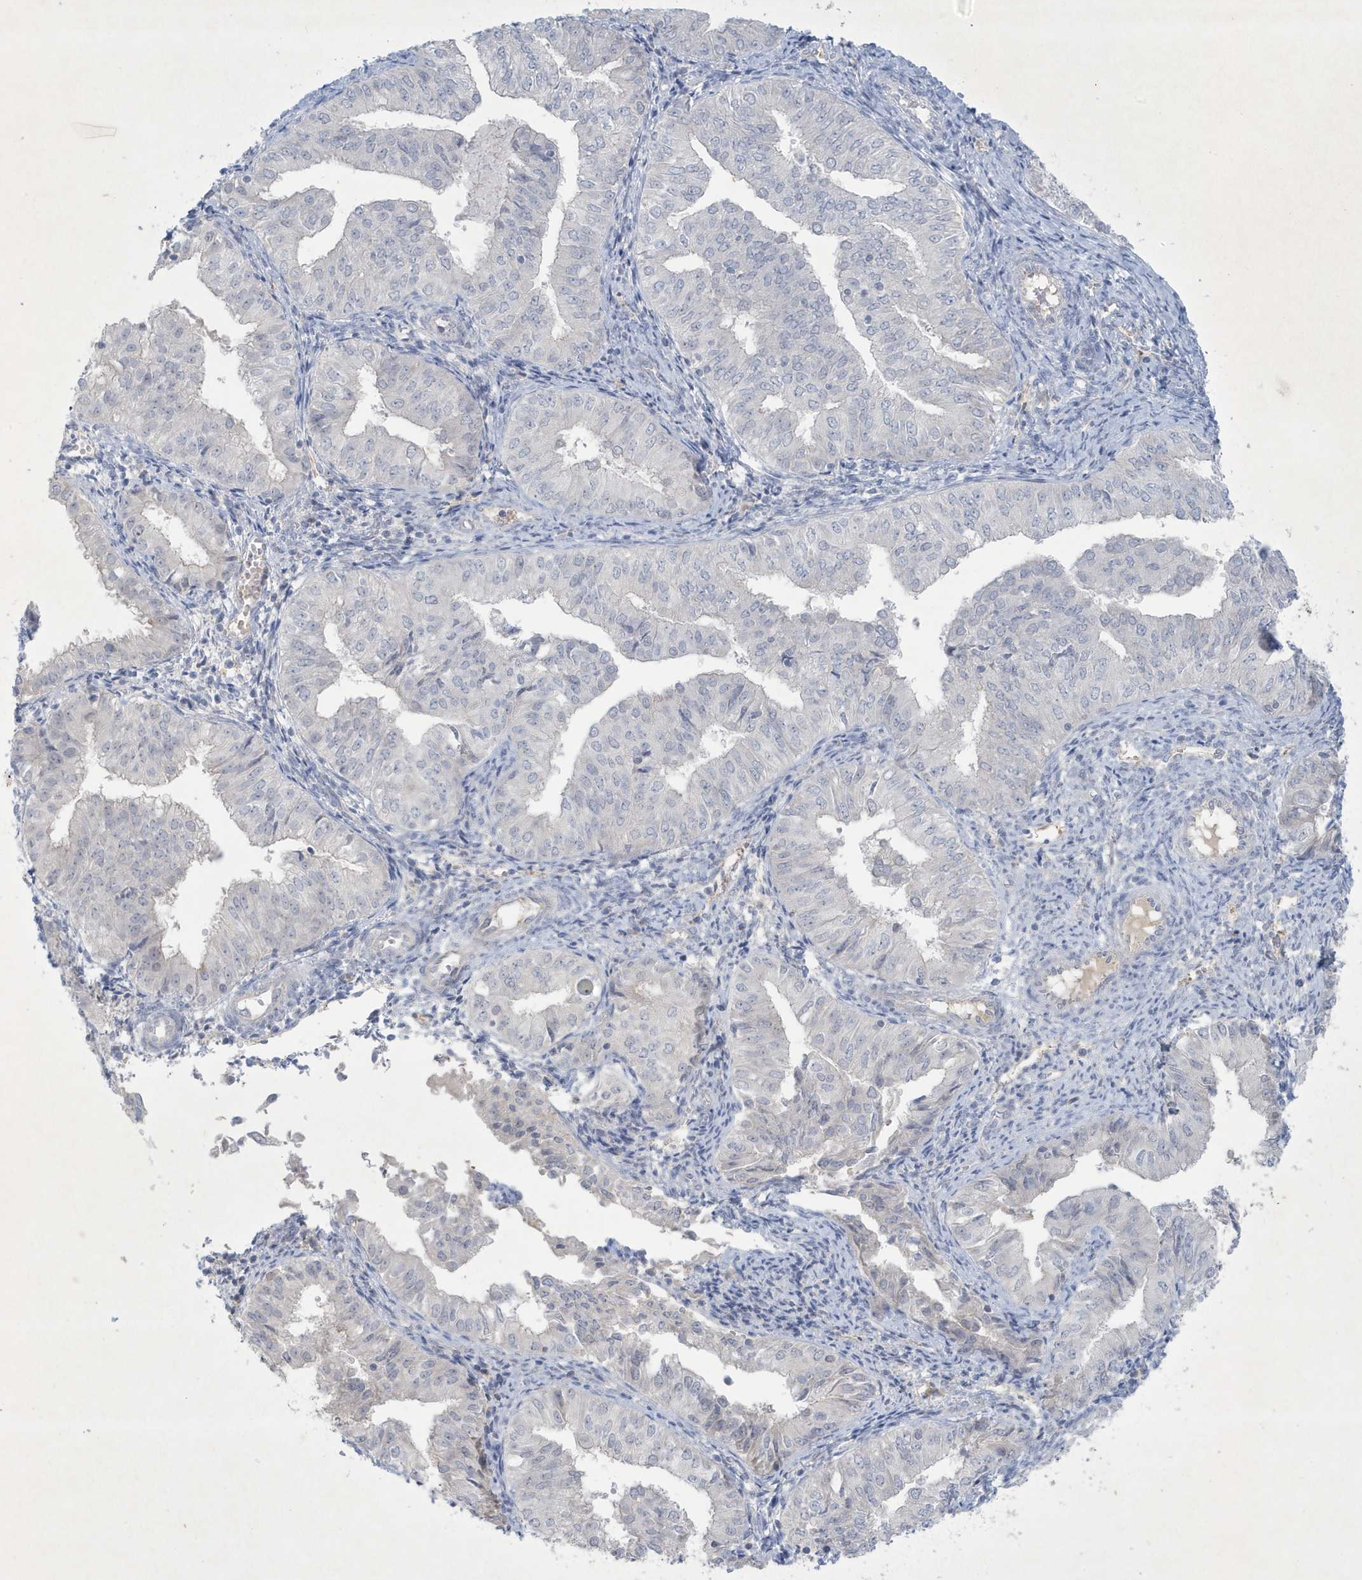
{"staining": {"intensity": "negative", "quantity": "none", "location": "none"}, "tissue": "endometrial cancer", "cell_type": "Tumor cells", "image_type": "cancer", "snomed": [{"axis": "morphology", "description": "Normal tissue, NOS"}, {"axis": "morphology", "description": "Adenocarcinoma, NOS"}, {"axis": "topography", "description": "Endometrium"}], "caption": "Protein analysis of endometrial adenocarcinoma exhibits no significant staining in tumor cells. The staining is performed using DAB (3,3'-diaminobenzidine) brown chromogen with nuclei counter-stained in using hematoxylin.", "gene": "CCDC24", "patient": {"sex": "female", "age": 53}}